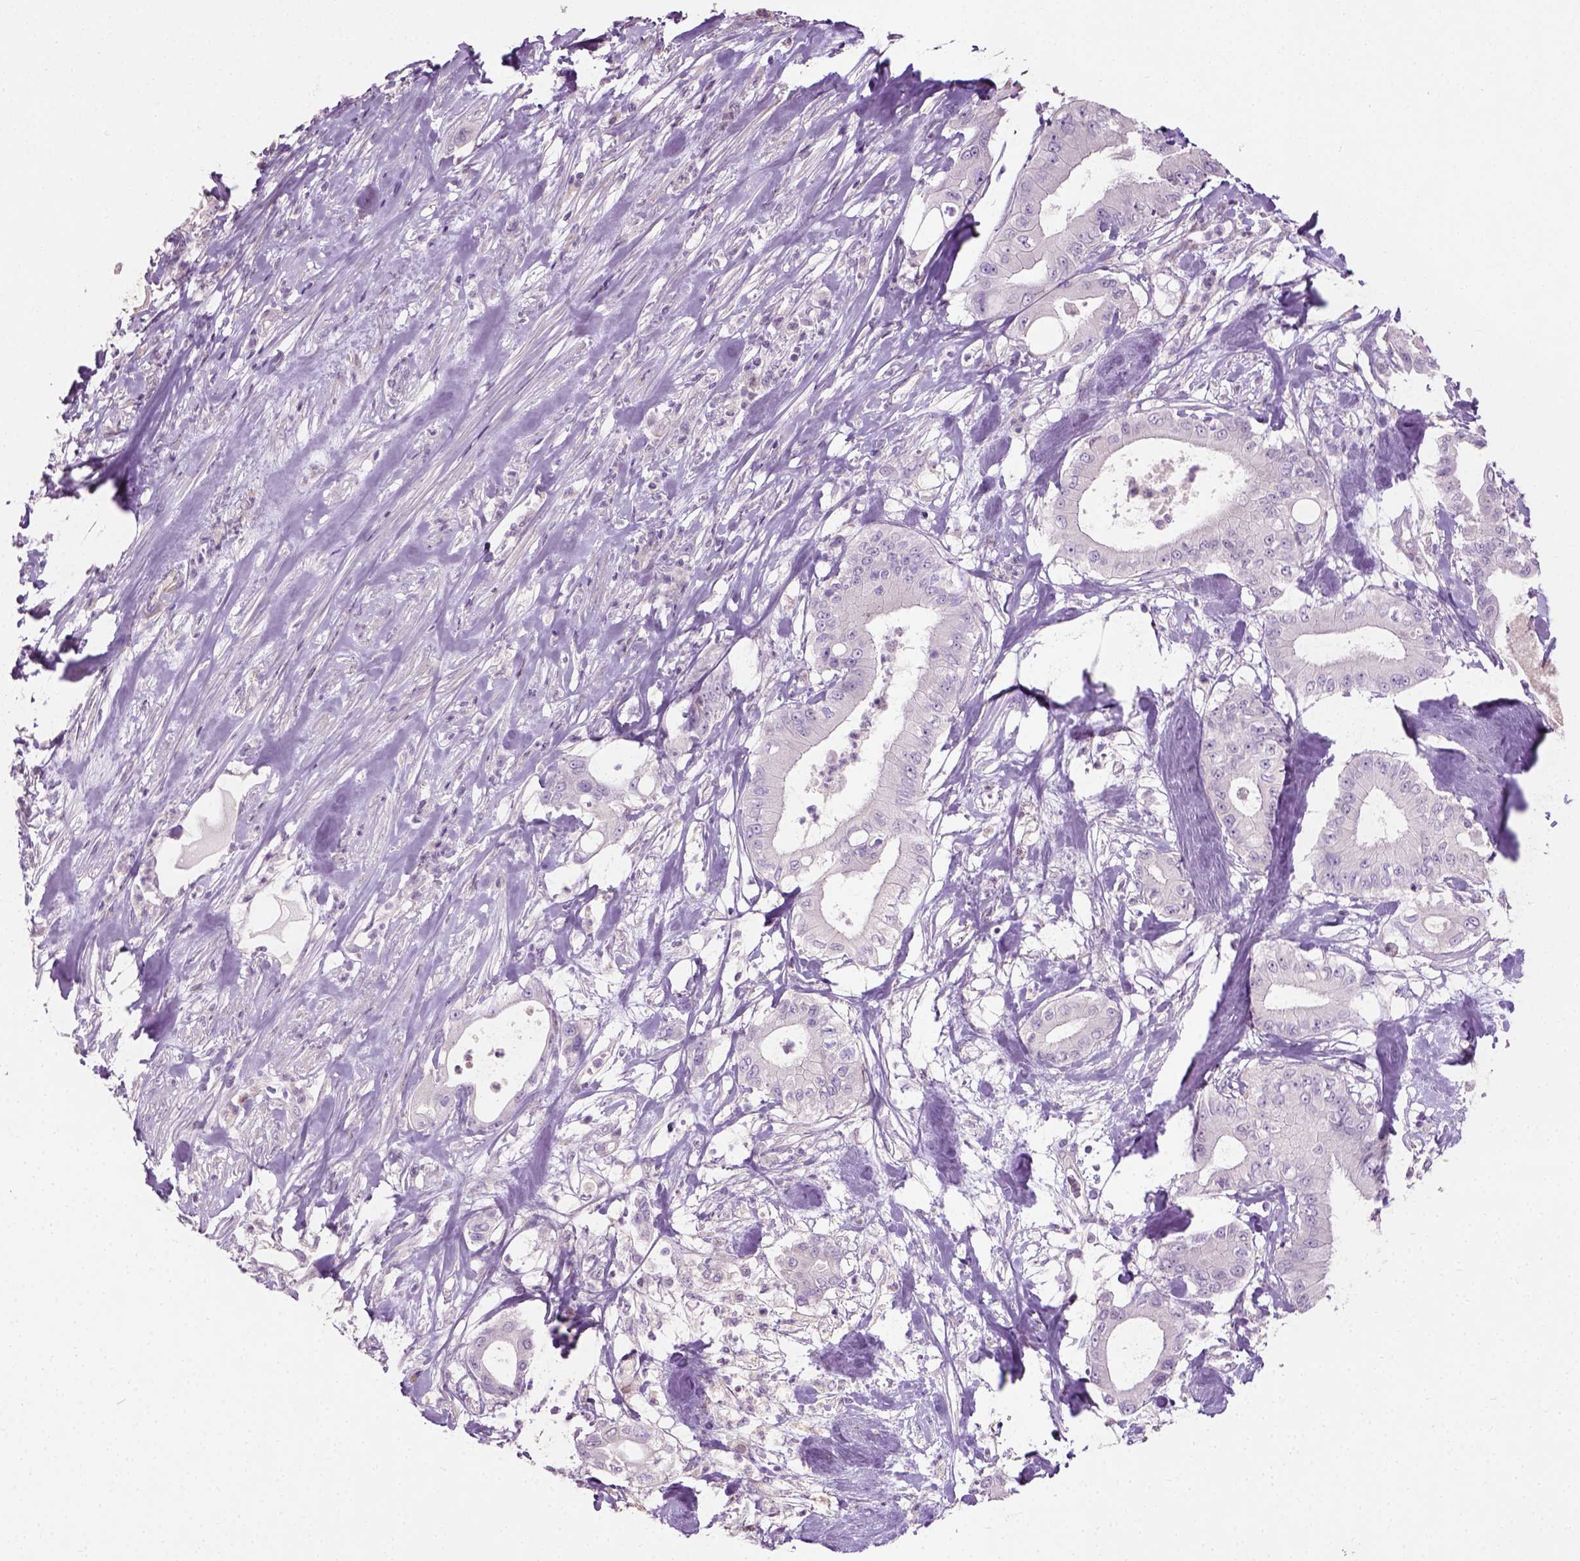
{"staining": {"intensity": "negative", "quantity": "none", "location": "none"}, "tissue": "pancreatic cancer", "cell_type": "Tumor cells", "image_type": "cancer", "snomed": [{"axis": "morphology", "description": "Adenocarcinoma, NOS"}, {"axis": "topography", "description": "Pancreas"}], "caption": "Tumor cells show no significant protein positivity in pancreatic cancer.", "gene": "PKP3", "patient": {"sex": "male", "age": 71}}